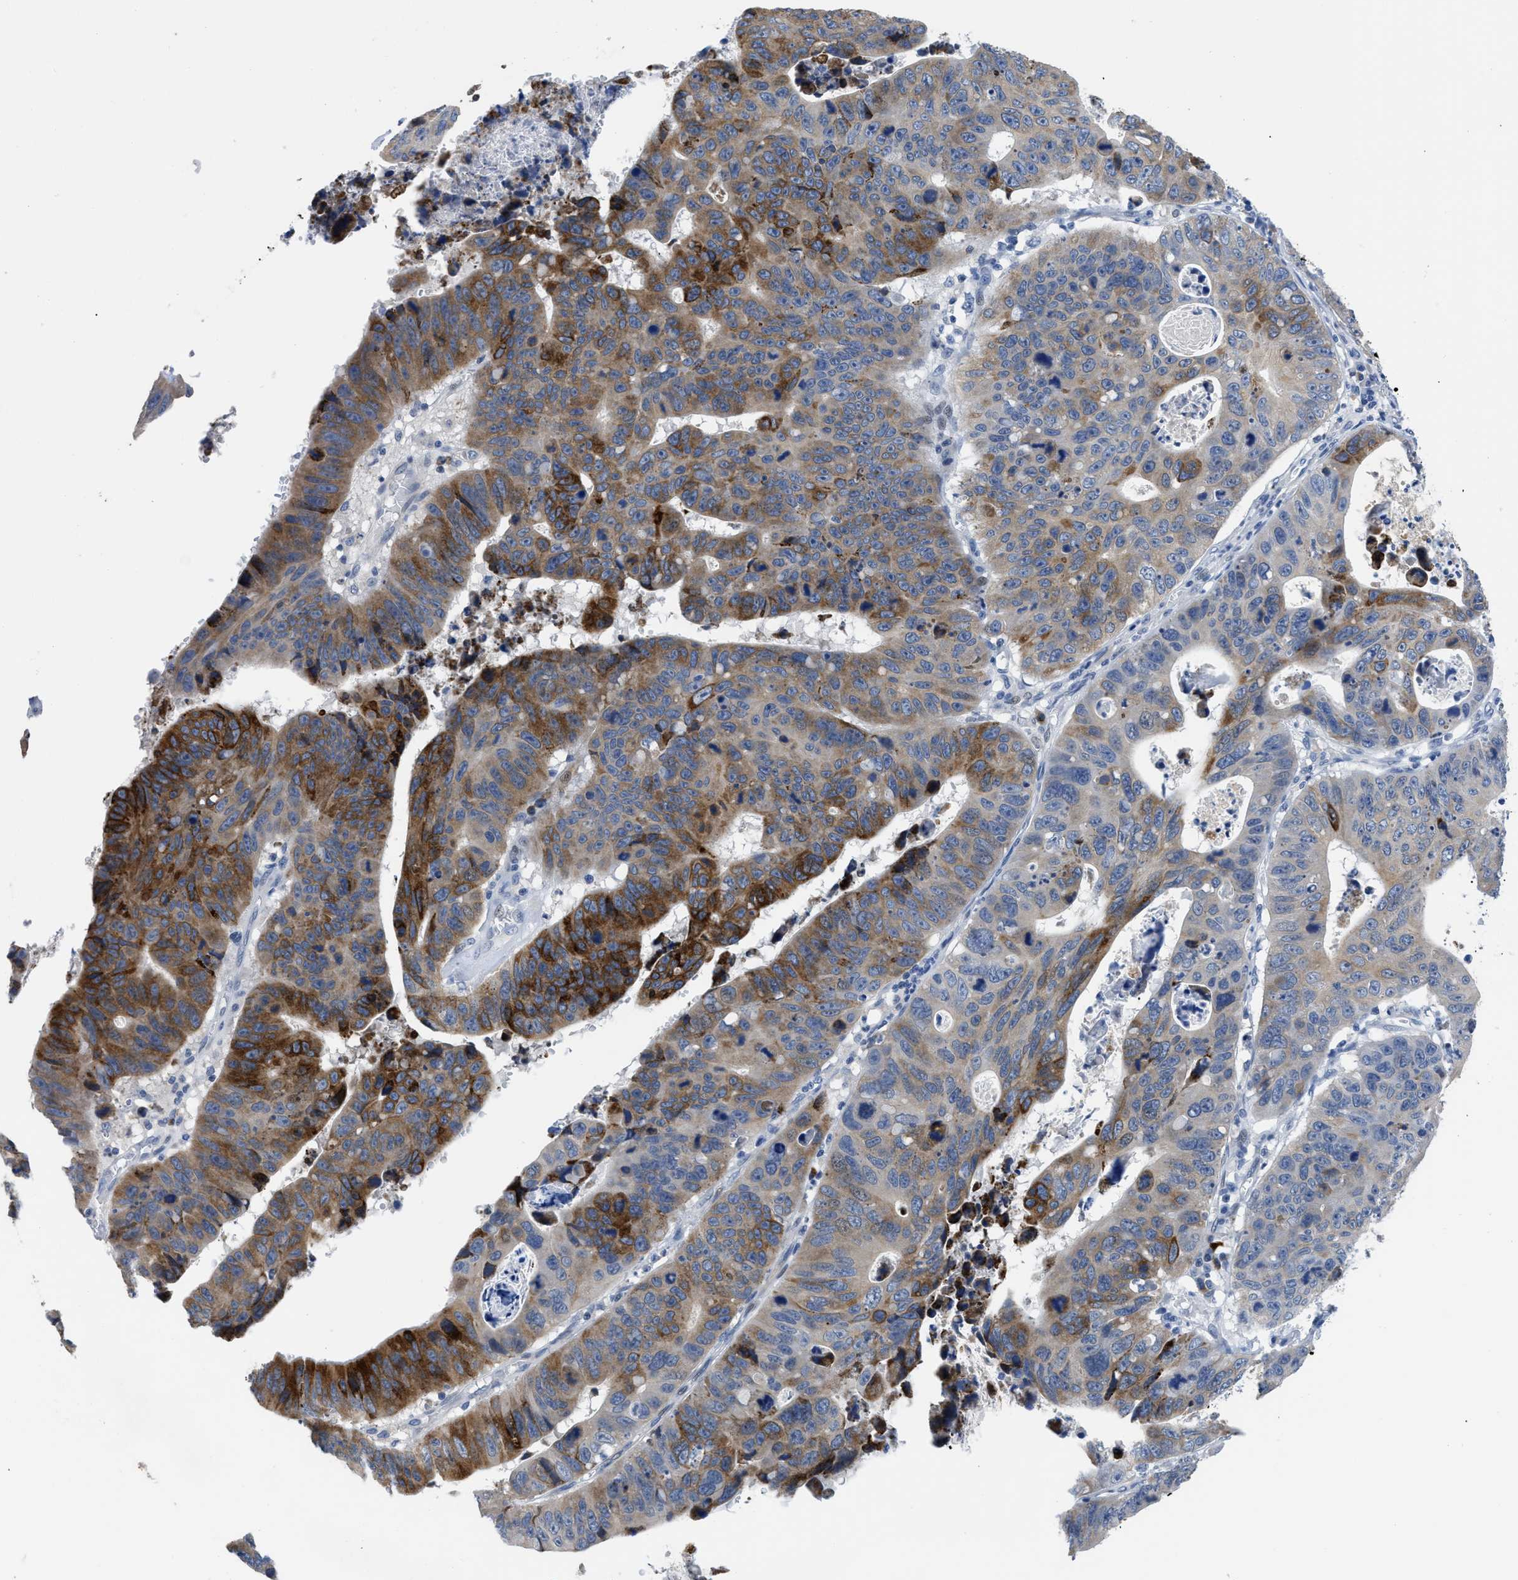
{"staining": {"intensity": "strong", "quantity": "25%-75%", "location": "cytoplasmic/membranous"}, "tissue": "stomach cancer", "cell_type": "Tumor cells", "image_type": "cancer", "snomed": [{"axis": "morphology", "description": "Adenocarcinoma, NOS"}, {"axis": "topography", "description": "Stomach"}], "caption": "About 25%-75% of tumor cells in human stomach adenocarcinoma display strong cytoplasmic/membranous protein staining as visualized by brown immunohistochemical staining.", "gene": "OR9K2", "patient": {"sex": "male", "age": 59}}